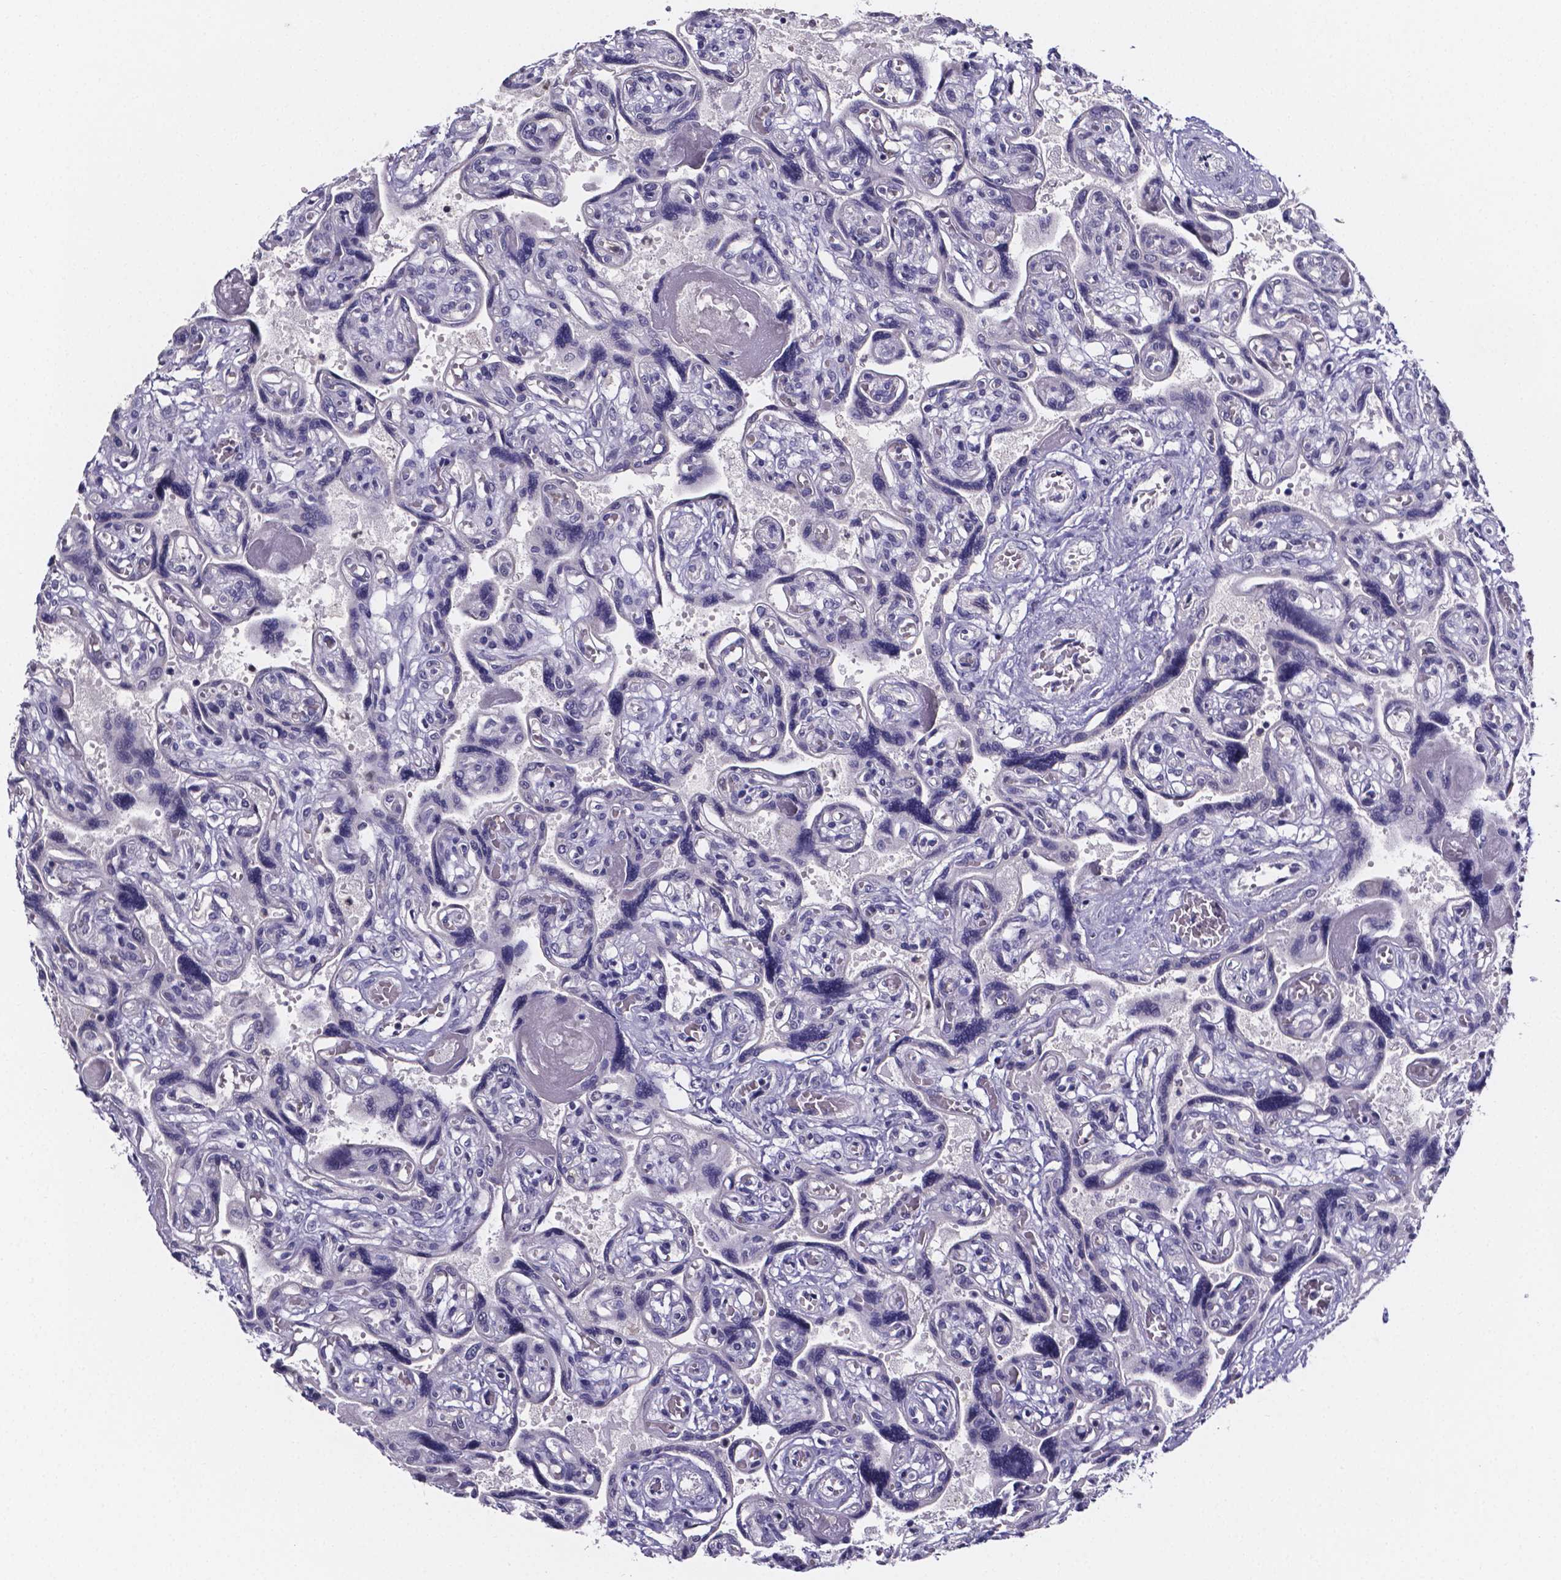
{"staining": {"intensity": "negative", "quantity": "none", "location": "none"}, "tissue": "placenta", "cell_type": "Decidual cells", "image_type": "normal", "snomed": [{"axis": "morphology", "description": "Normal tissue, NOS"}, {"axis": "topography", "description": "Placenta"}], "caption": "Immunohistochemistry micrograph of unremarkable placenta: placenta stained with DAB displays no significant protein positivity in decidual cells. (DAB (3,3'-diaminobenzidine) immunohistochemistry (IHC) with hematoxylin counter stain).", "gene": "IZUMO1", "patient": {"sex": "female", "age": 32}}